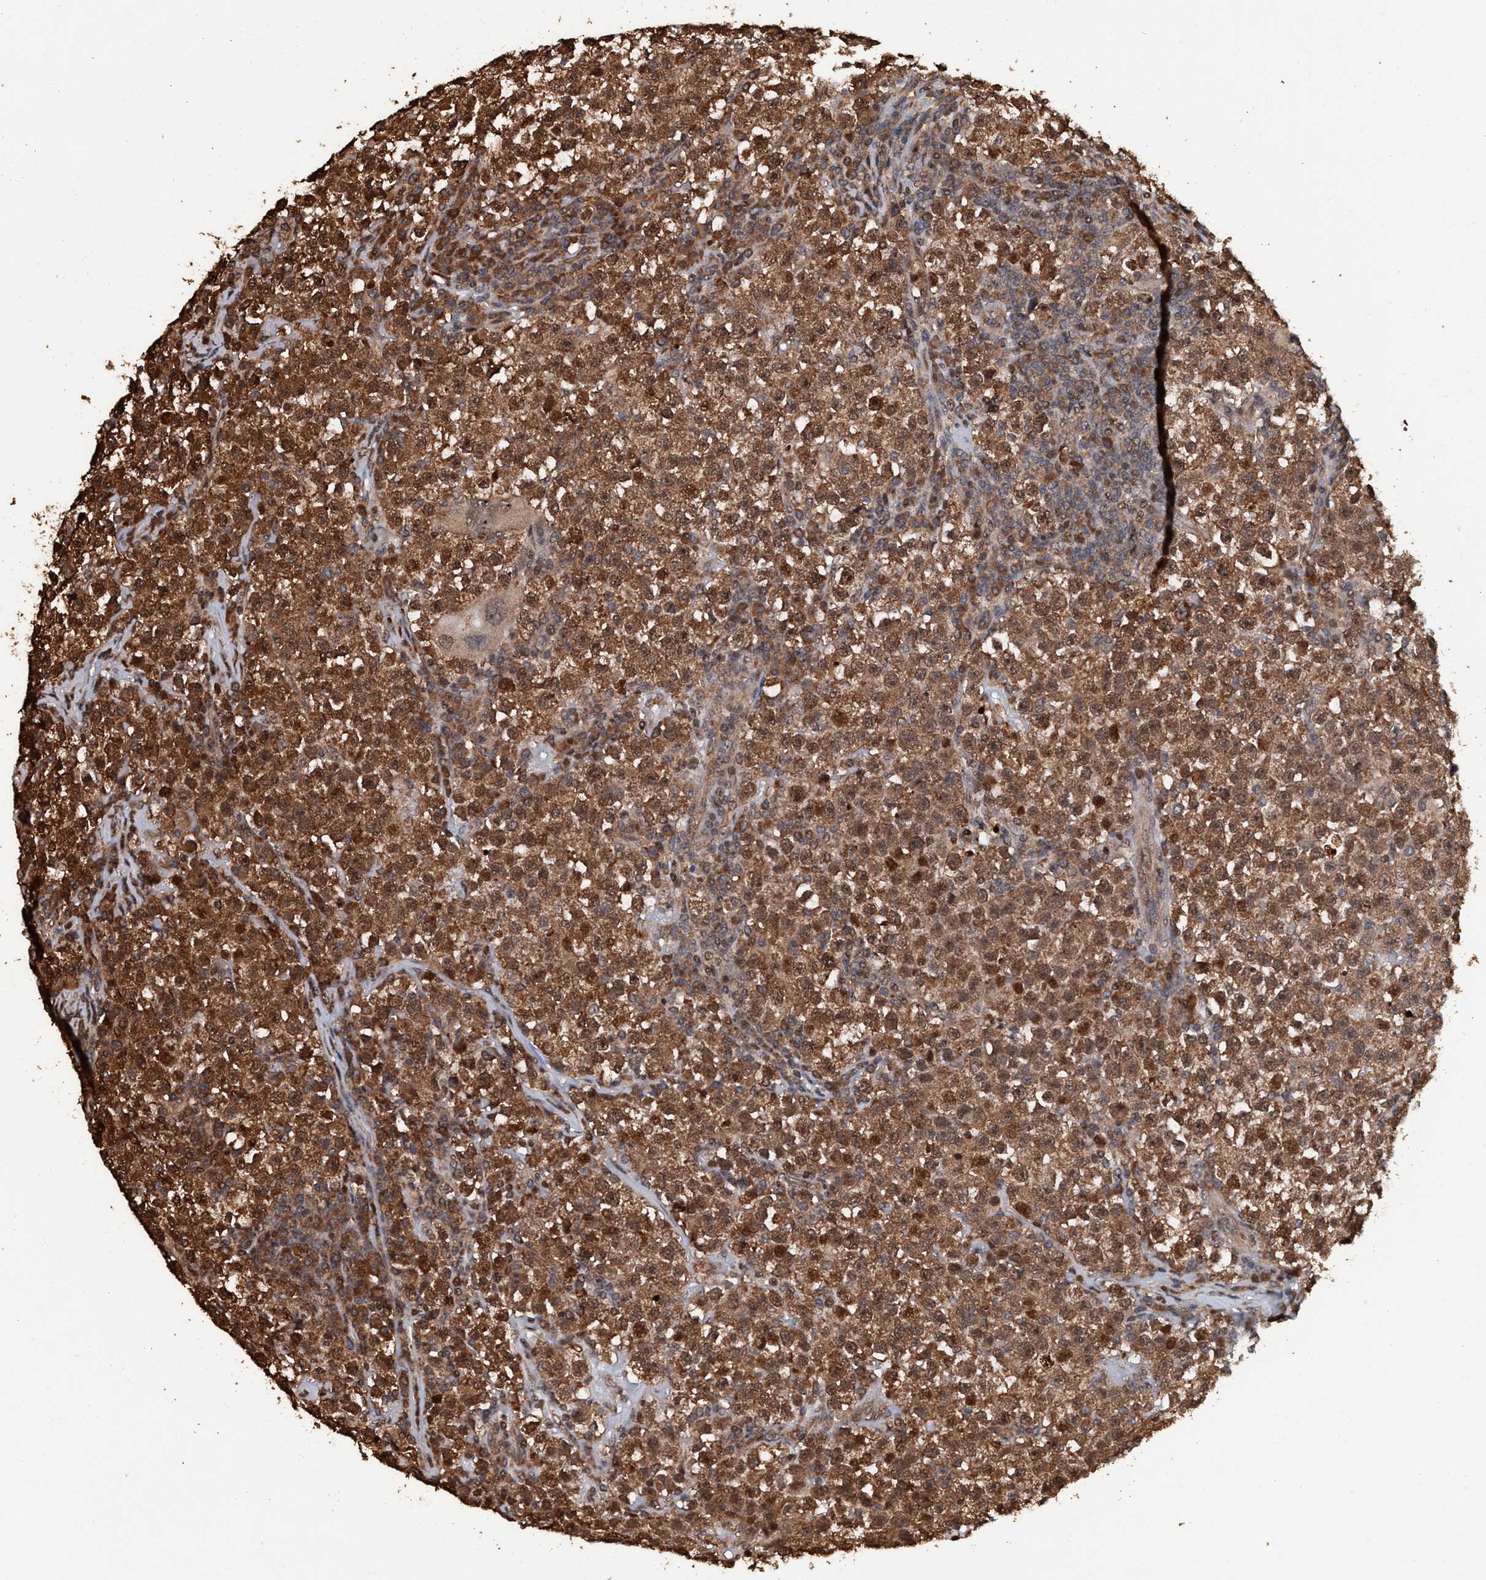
{"staining": {"intensity": "moderate", "quantity": ">75%", "location": "cytoplasmic/membranous,nuclear"}, "tissue": "testis cancer", "cell_type": "Tumor cells", "image_type": "cancer", "snomed": [{"axis": "morphology", "description": "Seminoma, NOS"}, {"axis": "topography", "description": "Testis"}], "caption": "Protein expression analysis of human seminoma (testis) reveals moderate cytoplasmic/membranous and nuclear positivity in about >75% of tumor cells. The staining was performed using DAB to visualize the protein expression in brown, while the nuclei were stained in blue with hematoxylin (Magnification: 20x).", "gene": "TRPC7", "patient": {"sex": "male", "age": 22}}